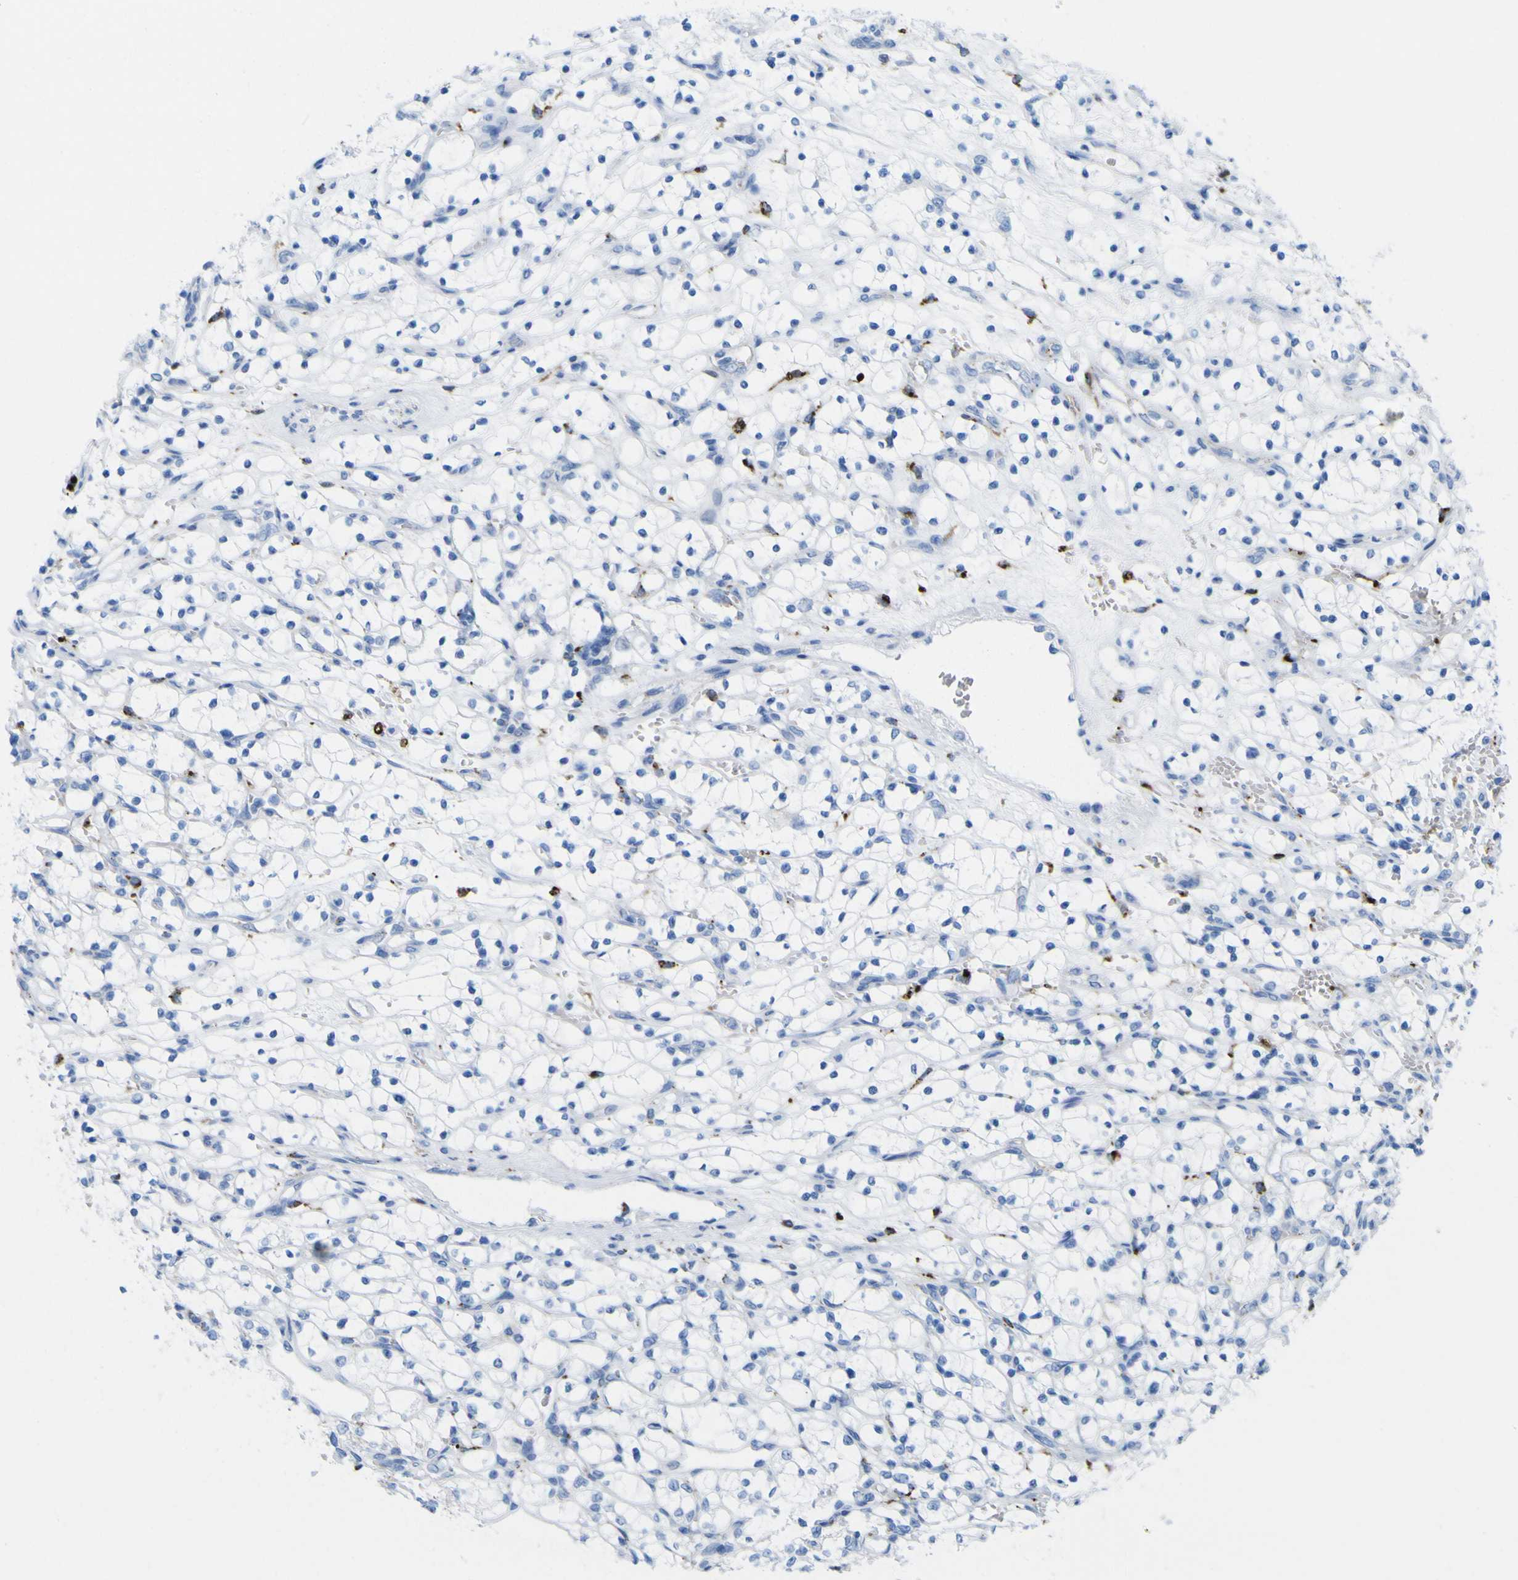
{"staining": {"intensity": "negative", "quantity": "none", "location": "none"}, "tissue": "renal cancer", "cell_type": "Tumor cells", "image_type": "cancer", "snomed": [{"axis": "morphology", "description": "Adenocarcinoma, NOS"}, {"axis": "topography", "description": "Kidney"}], "caption": "There is no significant positivity in tumor cells of renal cancer.", "gene": "PLD3", "patient": {"sex": "female", "age": 69}}